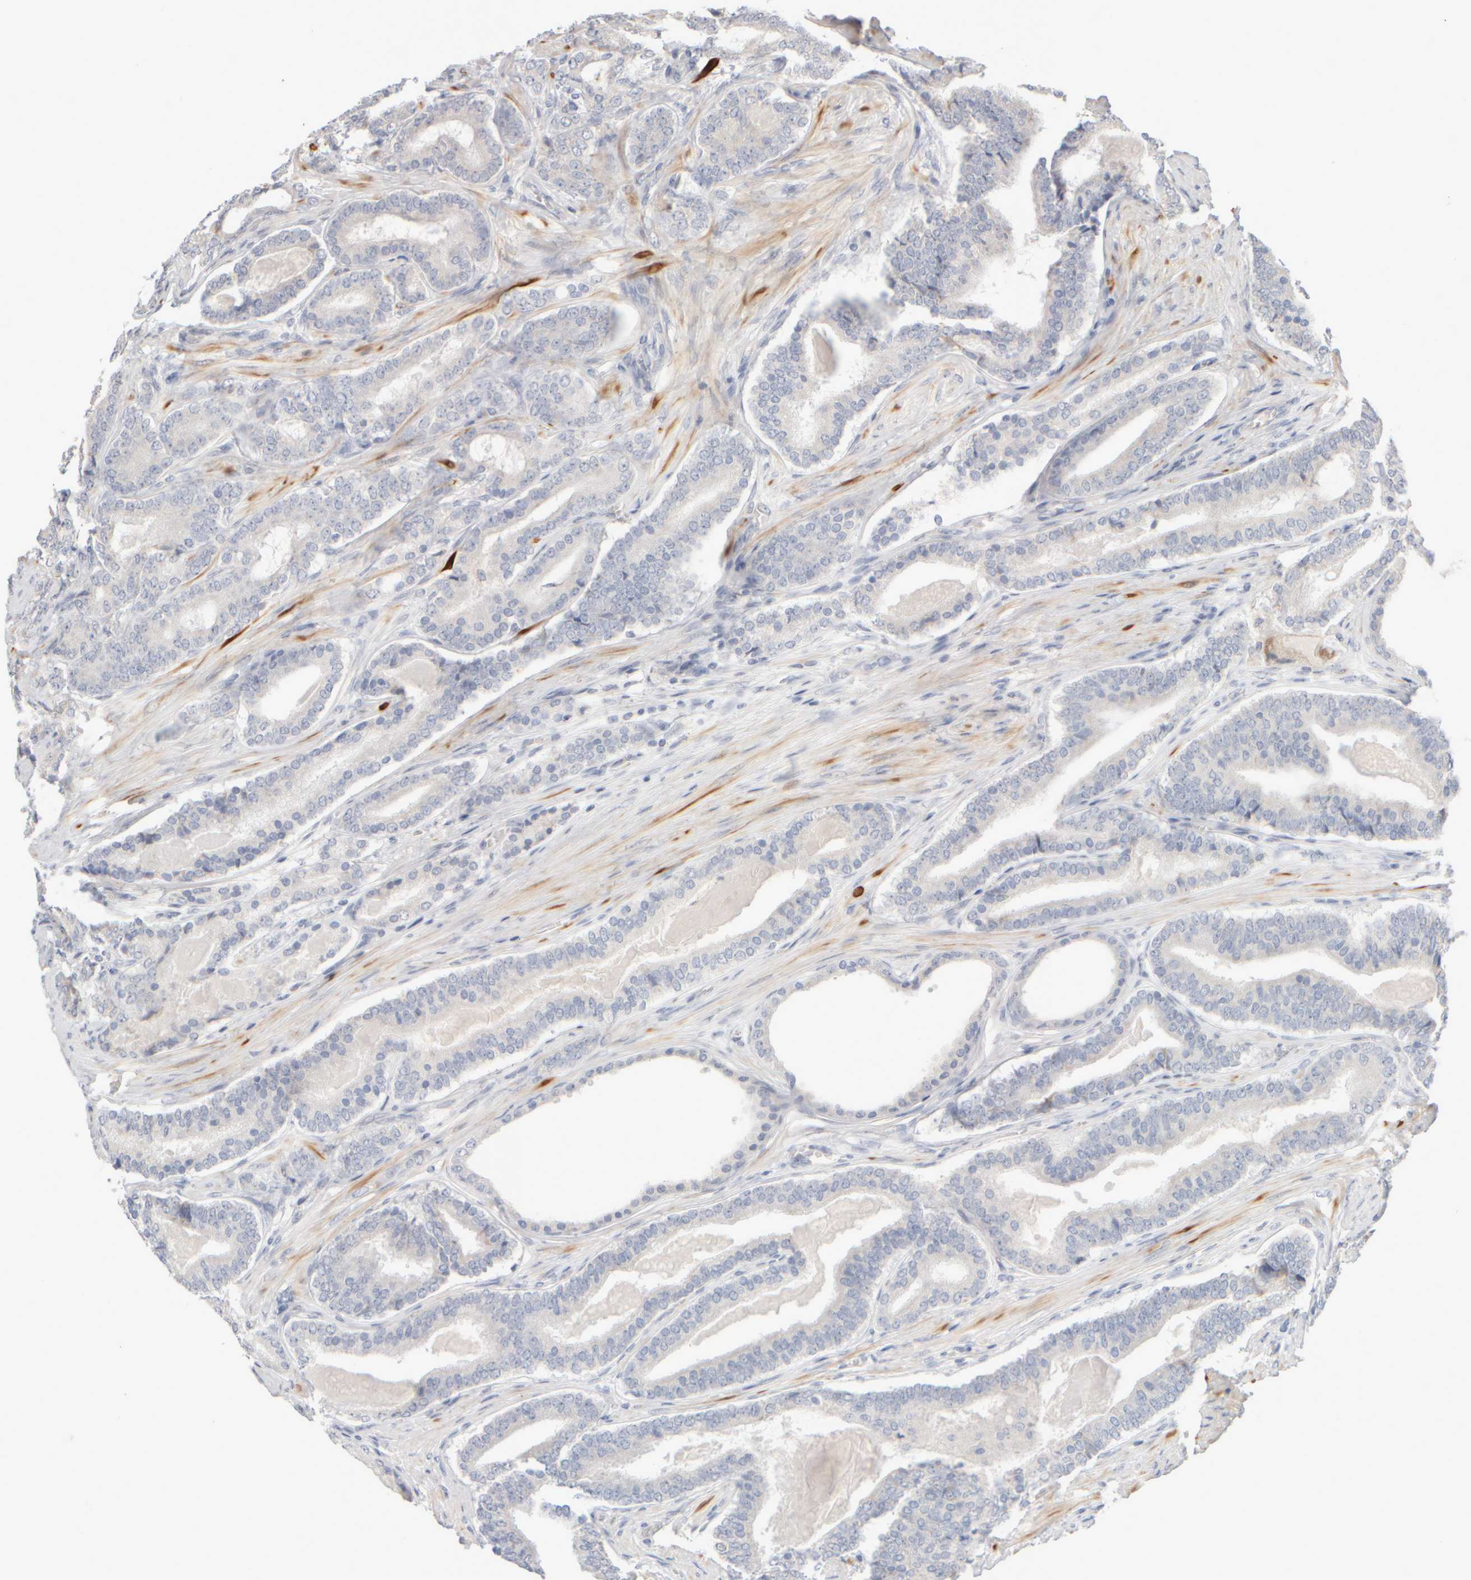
{"staining": {"intensity": "negative", "quantity": "none", "location": "none"}, "tissue": "prostate cancer", "cell_type": "Tumor cells", "image_type": "cancer", "snomed": [{"axis": "morphology", "description": "Adenocarcinoma, High grade"}, {"axis": "topography", "description": "Prostate"}], "caption": "Immunohistochemical staining of prostate cancer reveals no significant positivity in tumor cells.", "gene": "ZNF112", "patient": {"sex": "male", "age": 60}}